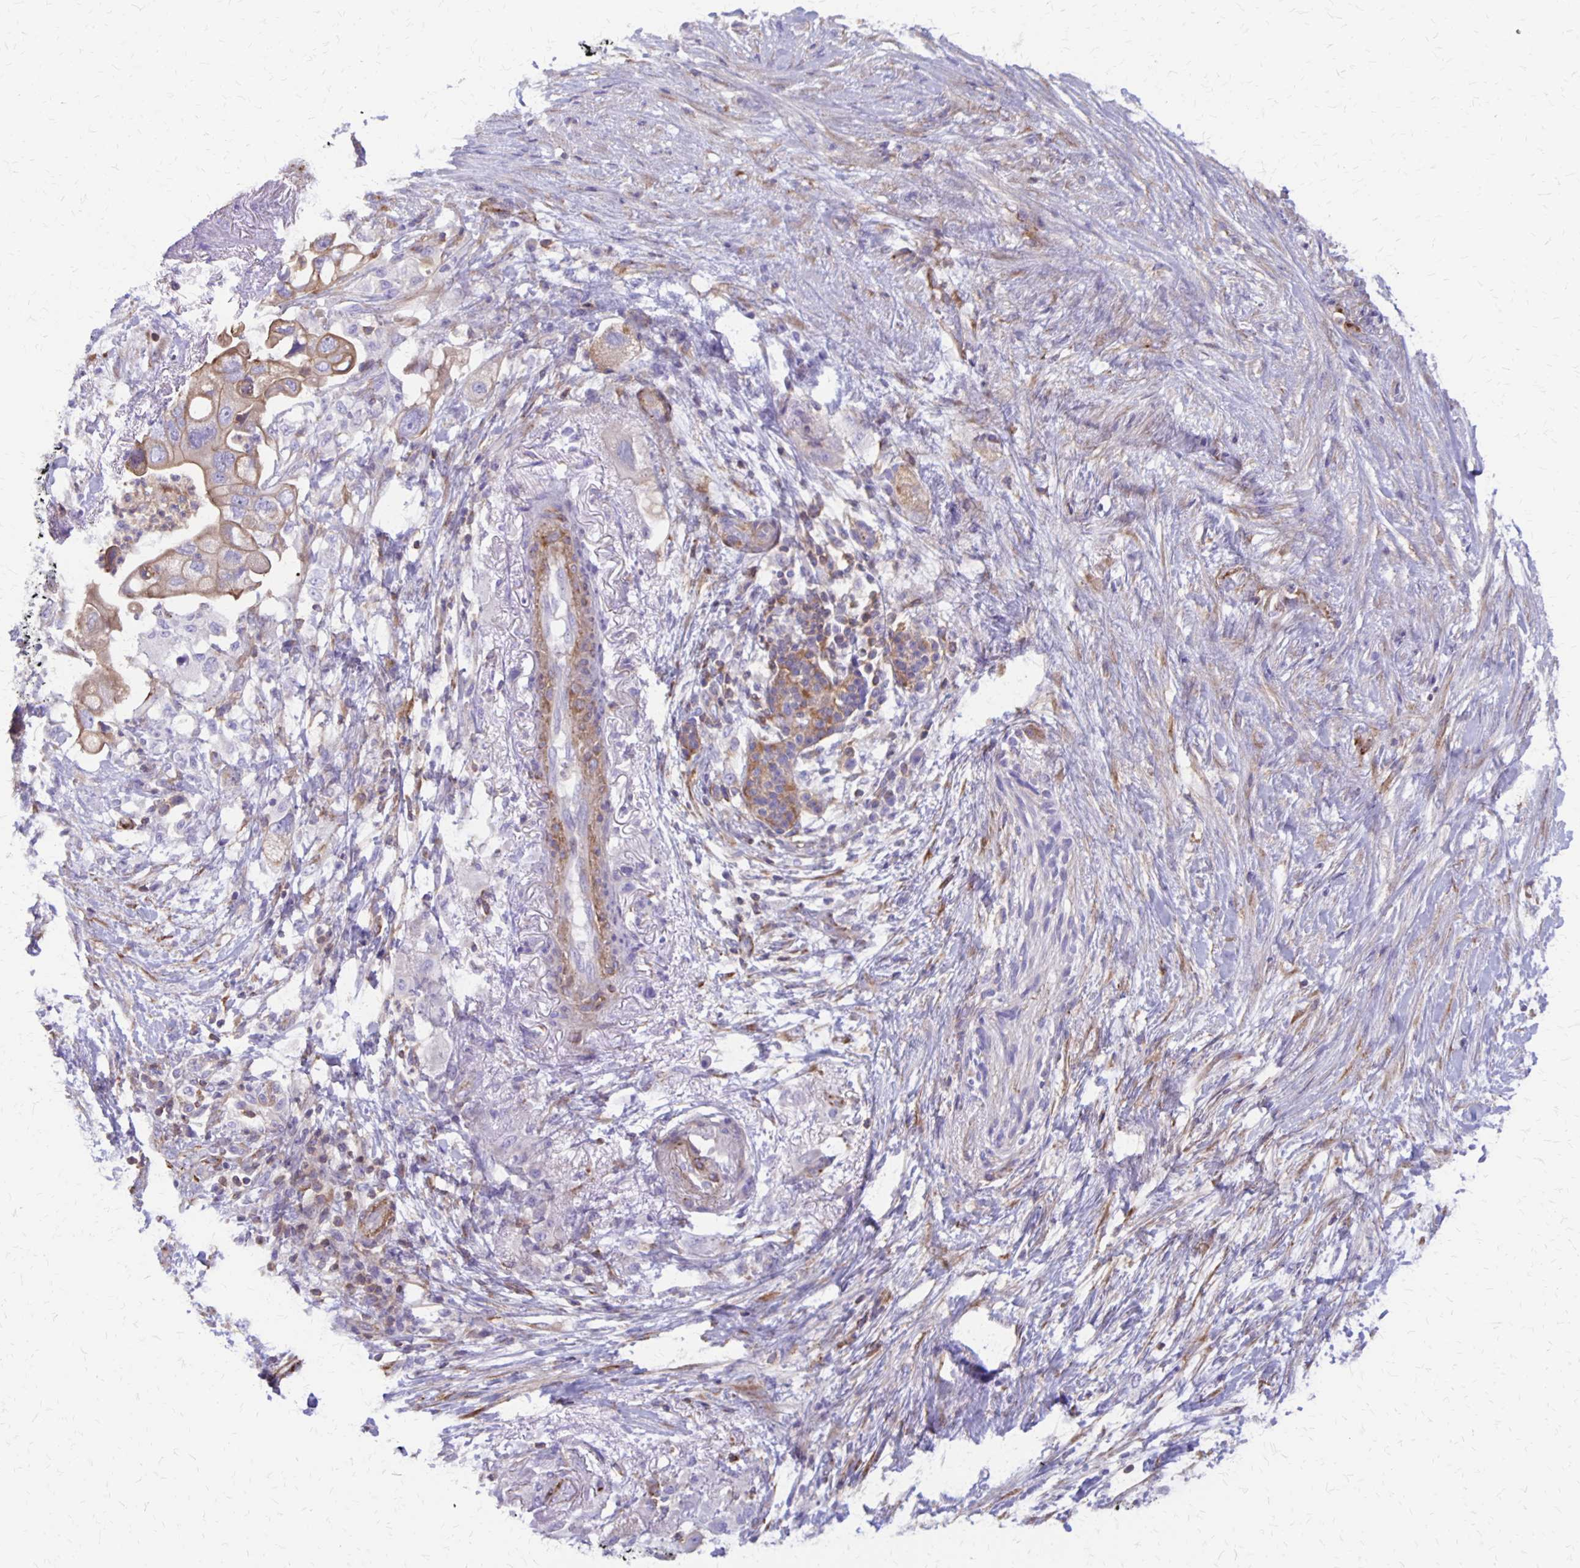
{"staining": {"intensity": "weak", "quantity": "25%-75%", "location": "cytoplasmic/membranous"}, "tissue": "pancreatic cancer", "cell_type": "Tumor cells", "image_type": "cancer", "snomed": [{"axis": "morphology", "description": "Adenocarcinoma, NOS"}, {"axis": "topography", "description": "Pancreas"}], "caption": "Pancreatic cancer (adenocarcinoma) stained with DAB immunohistochemistry reveals low levels of weak cytoplasmic/membranous expression in approximately 25%-75% of tumor cells.", "gene": "SEPTIN5", "patient": {"sex": "female", "age": 72}}